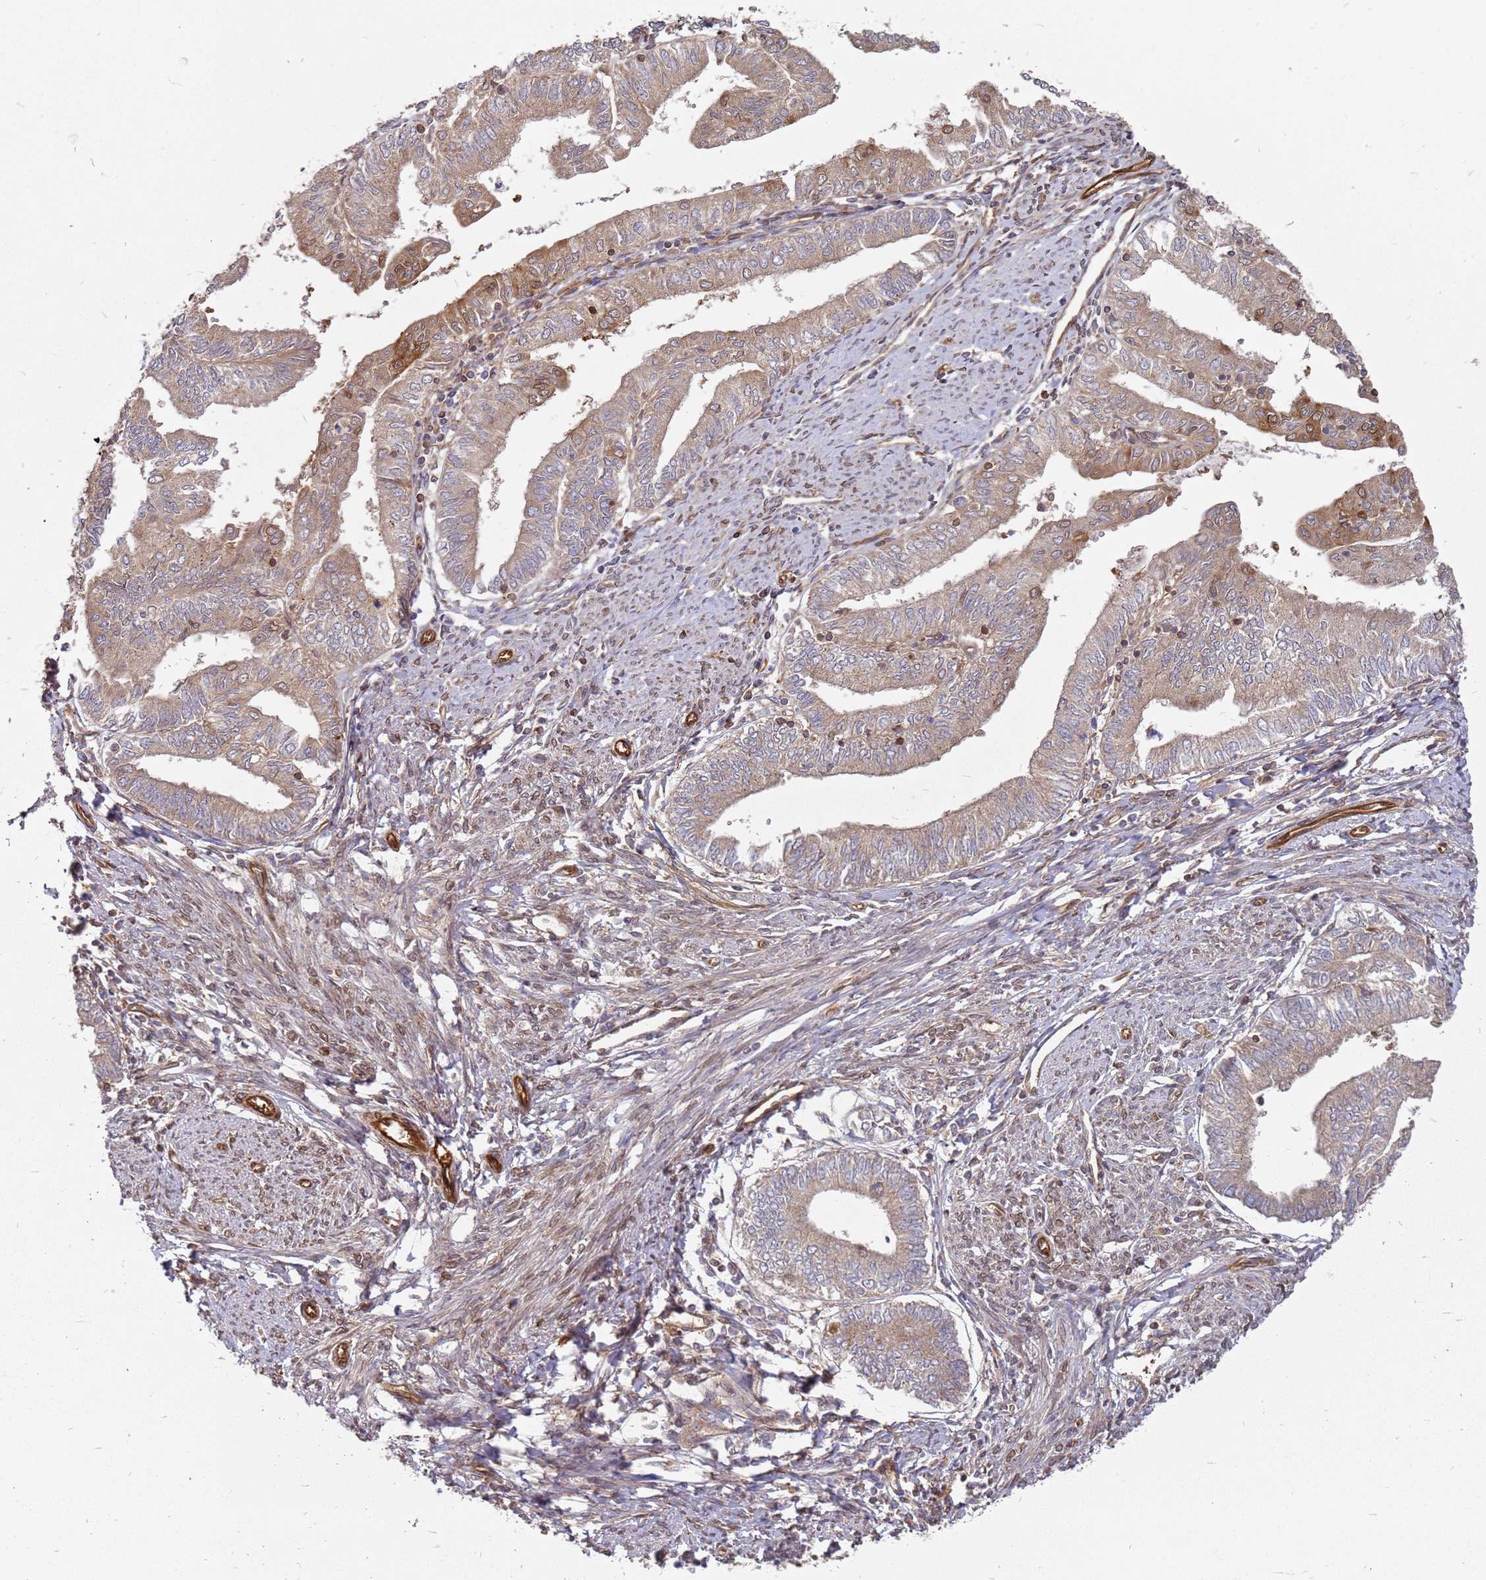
{"staining": {"intensity": "weak", "quantity": ">75%", "location": "cytoplasmic/membranous,nuclear"}, "tissue": "endometrial cancer", "cell_type": "Tumor cells", "image_type": "cancer", "snomed": [{"axis": "morphology", "description": "Adenocarcinoma, NOS"}, {"axis": "topography", "description": "Endometrium"}], "caption": "High-power microscopy captured an IHC histopathology image of endometrial cancer (adenocarcinoma), revealing weak cytoplasmic/membranous and nuclear staining in about >75% of tumor cells.", "gene": "NUDT14", "patient": {"sex": "female", "age": 66}}